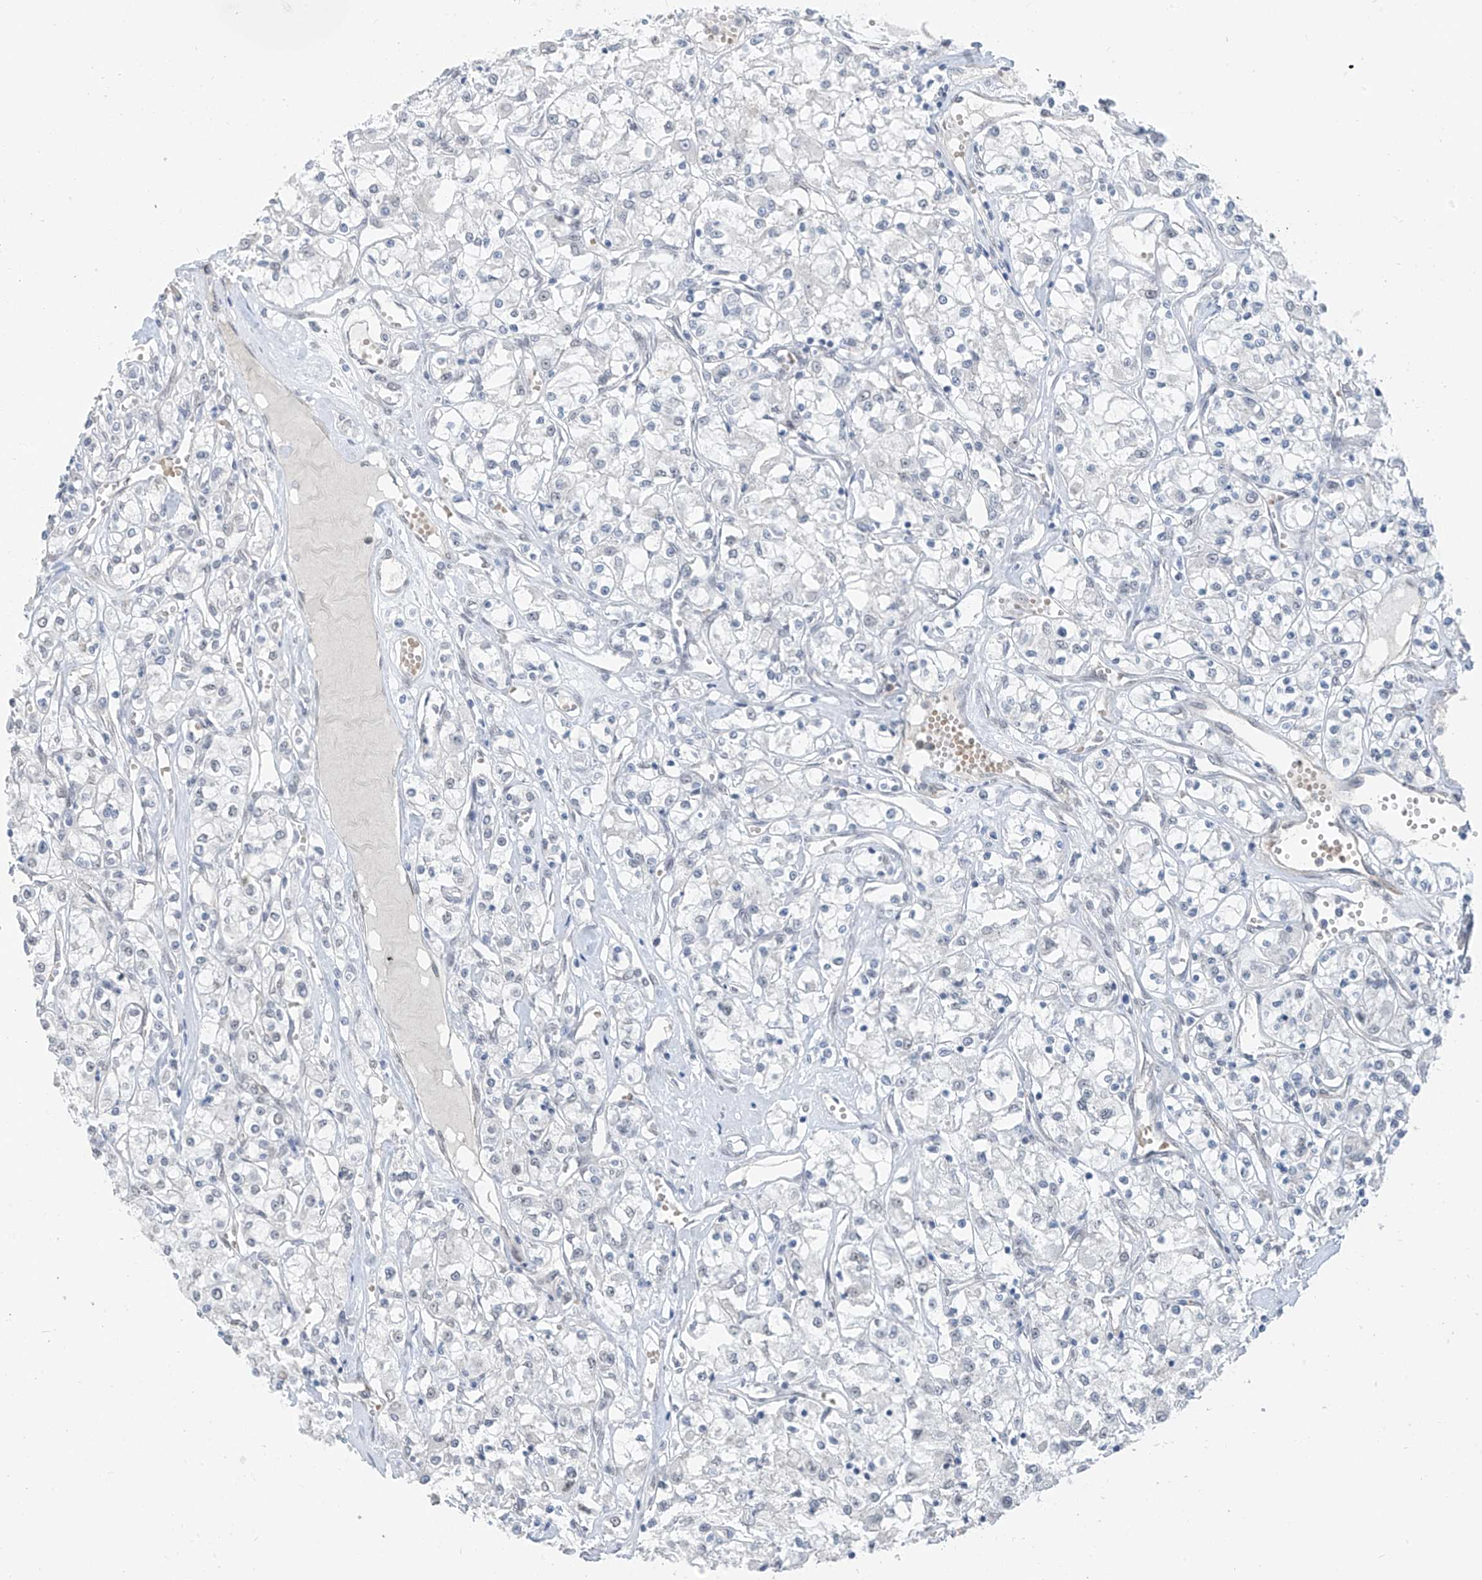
{"staining": {"intensity": "negative", "quantity": "none", "location": "none"}, "tissue": "renal cancer", "cell_type": "Tumor cells", "image_type": "cancer", "snomed": [{"axis": "morphology", "description": "Adenocarcinoma, NOS"}, {"axis": "topography", "description": "Kidney"}], "caption": "Photomicrograph shows no protein positivity in tumor cells of renal cancer tissue.", "gene": "MCM9", "patient": {"sex": "female", "age": 59}}